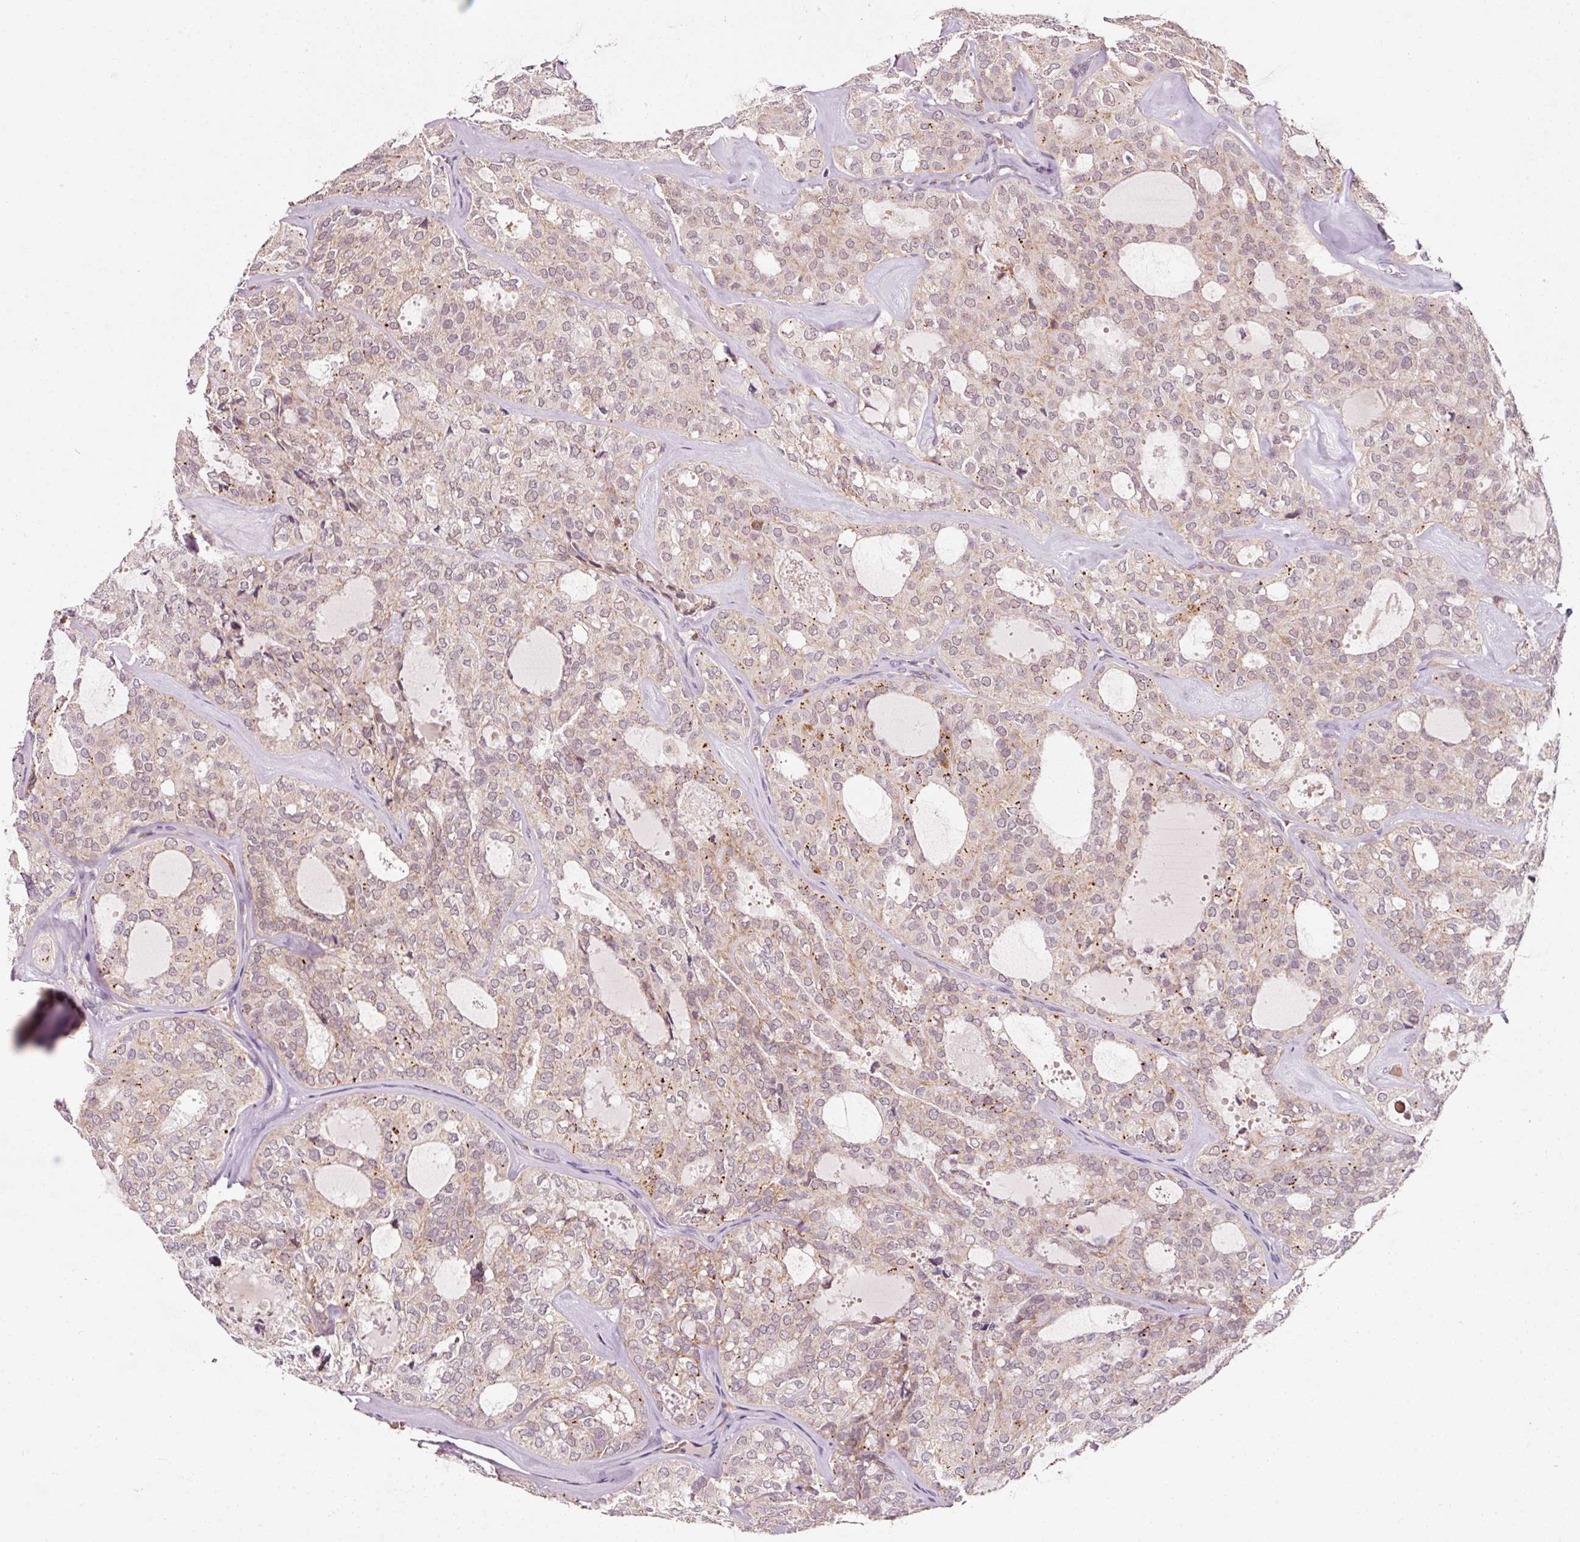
{"staining": {"intensity": "weak", "quantity": "25%-75%", "location": "cytoplasmic/membranous,nuclear"}, "tissue": "thyroid cancer", "cell_type": "Tumor cells", "image_type": "cancer", "snomed": [{"axis": "morphology", "description": "Follicular adenoma carcinoma, NOS"}, {"axis": "topography", "description": "Thyroid gland"}], "caption": "Thyroid follicular adenoma carcinoma tissue exhibits weak cytoplasmic/membranous and nuclear staining in about 25%-75% of tumor cells", "gene": "ZNF460", "patient": {"sex": "male", "age": 75}}